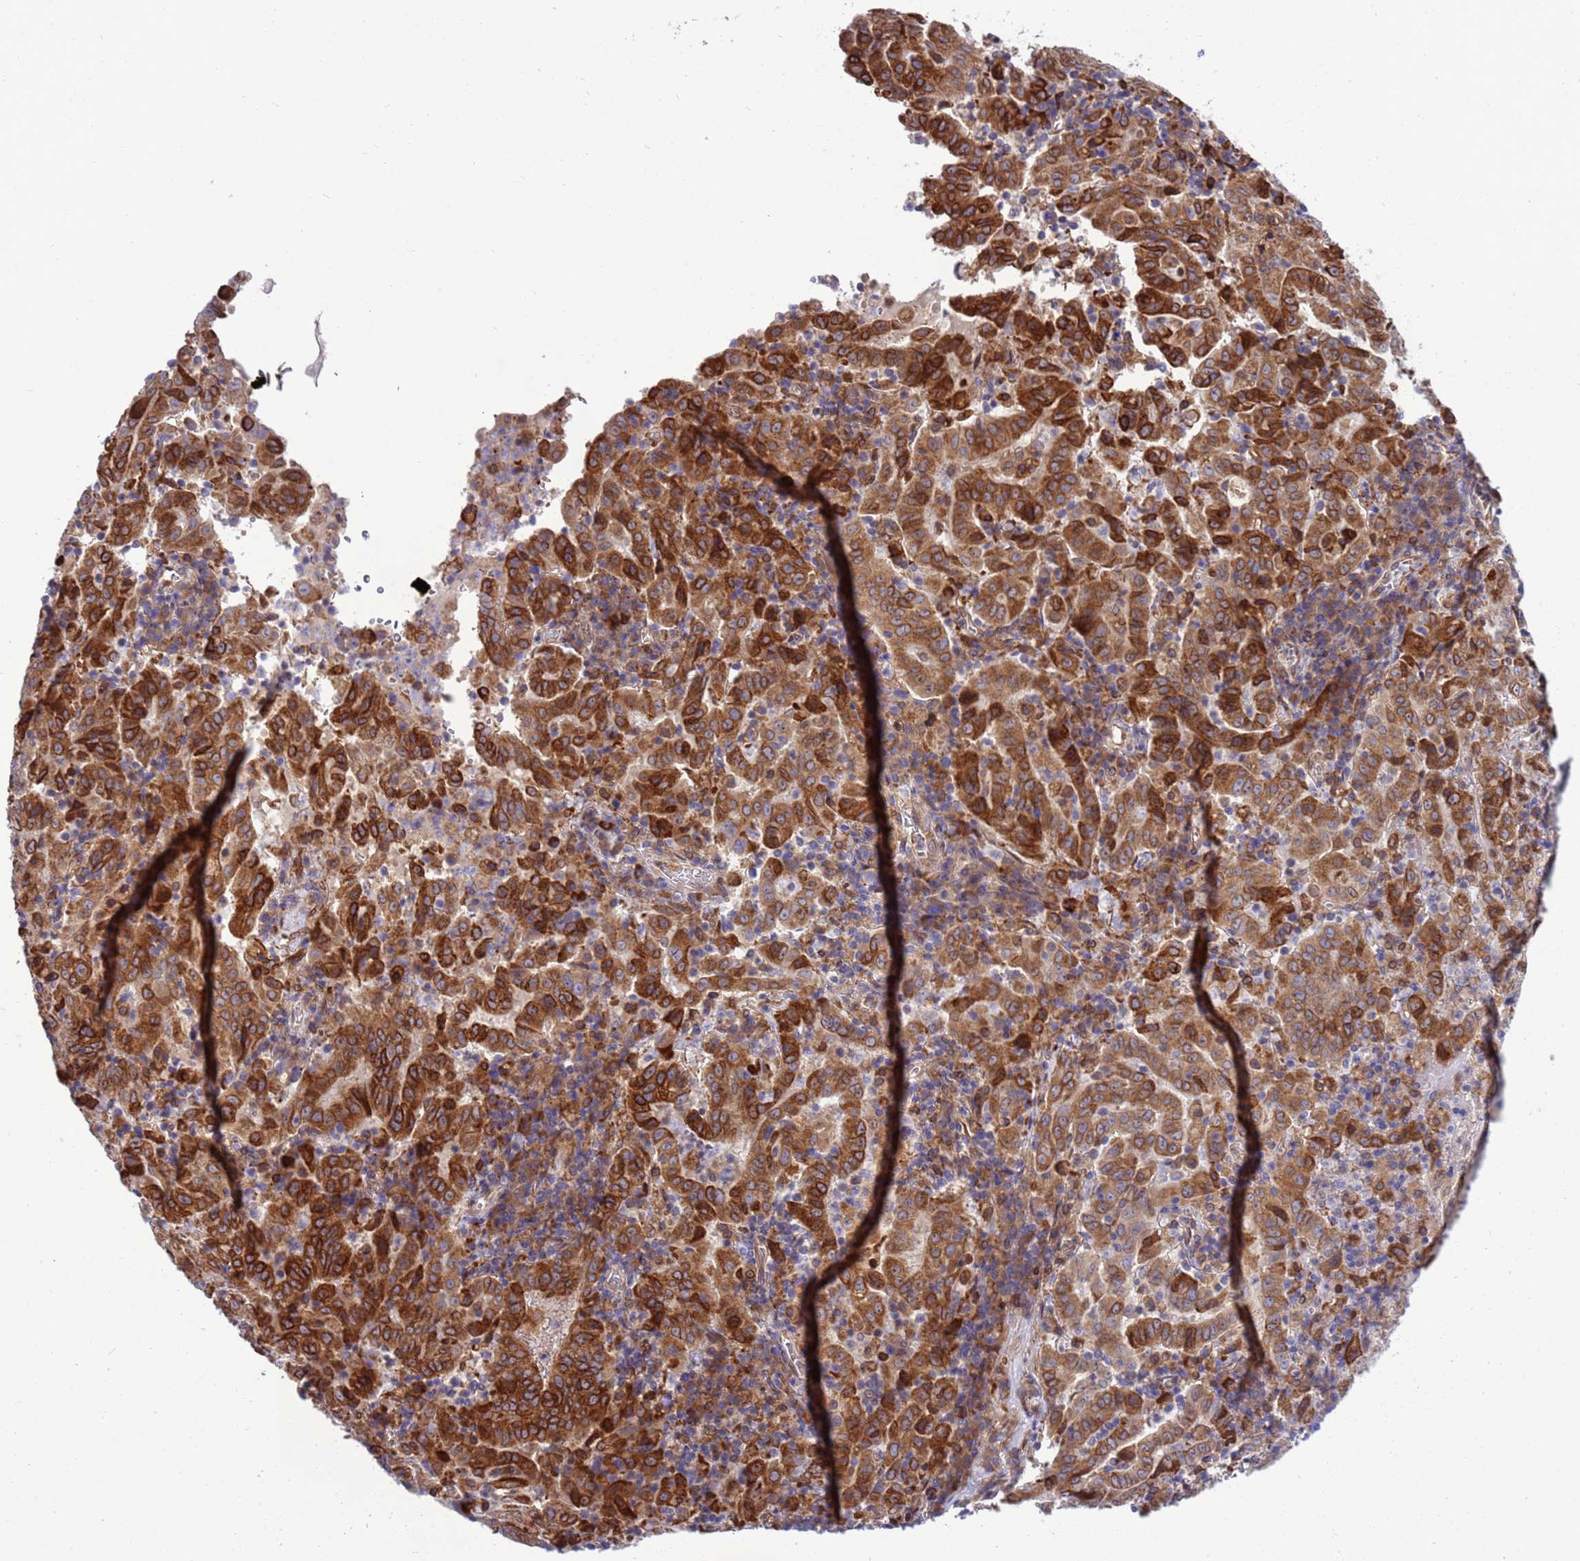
{"staining": {"intensity": "strong", "quantity": ">75%", "location": "cytoplasmic/membranous"}, "tissue": "pancreatic cancer", "cell_type": "Tumor cells", "image_type": "cancer", "snomed": [{"axis": "morphology", "description": "Adenocarcinoma, NOS"}, {"axis": "topography", "description": "Pancreas"}], "caption": "A high amount of strong cytoplasmic/membranous staining is appreciated in approximately >75% of tumor cells in adenocarcinoma (pancreatic) tissue. Immunohistochemistry stains the protein in brown and the nuclei are stained blue.", "gene": "RAPGEF4", "patient": {"sex": "male", "age": 63}}